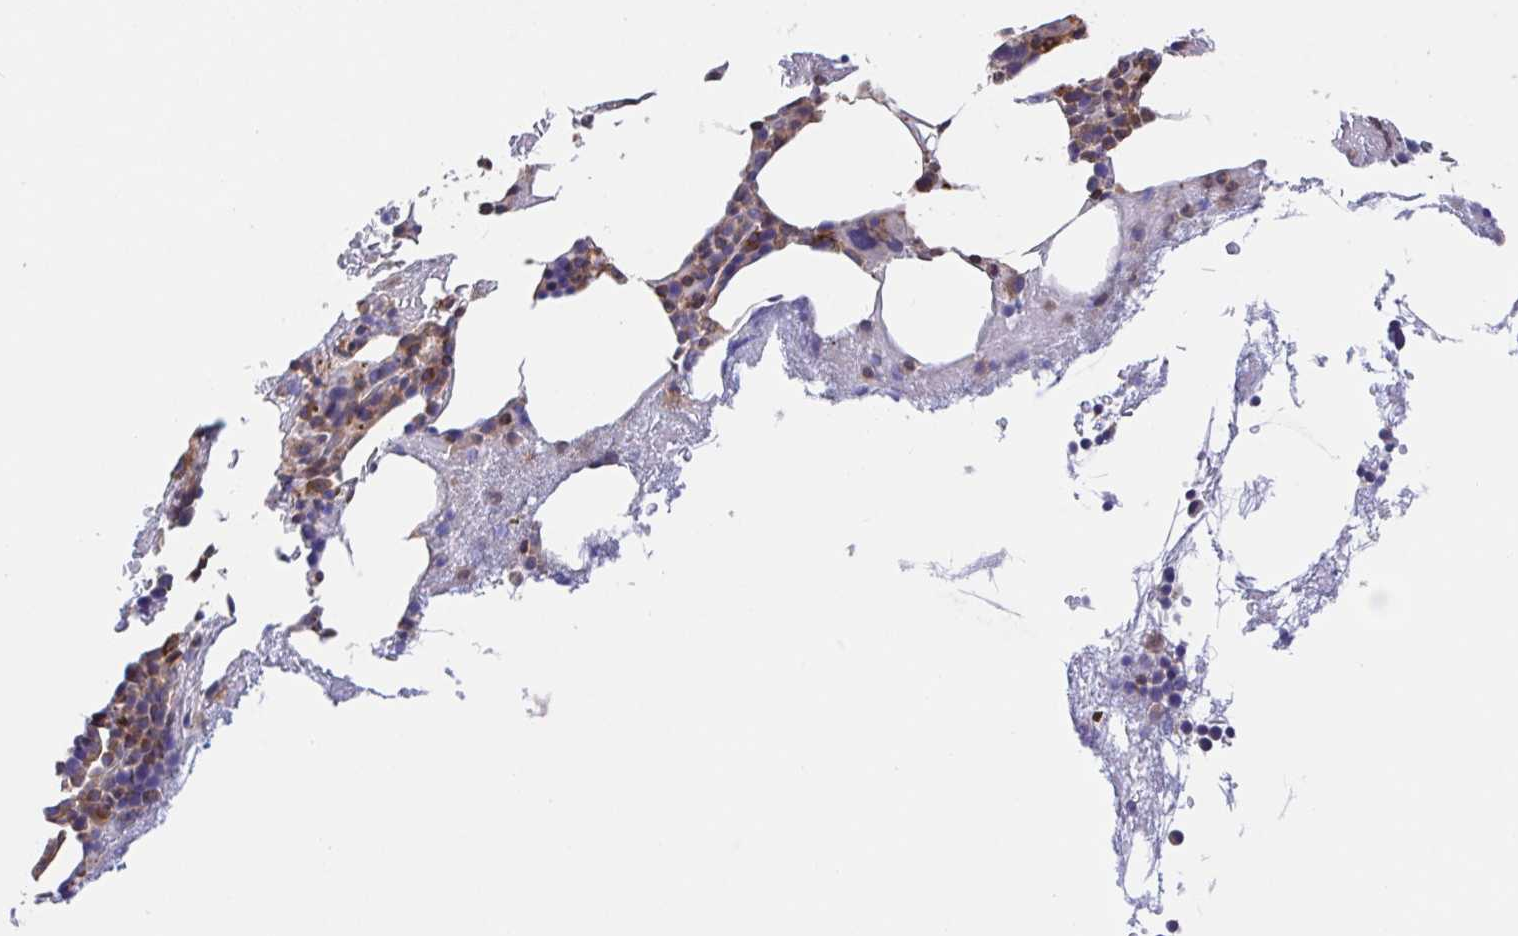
{"staining": {"intensity": "moderate", "quantity": "<25%", "location": "cytoplasmic/membranous"}, "tissue": "bone marrow", "cell_type": "Hematopoietic cells", "image_type": "normal", "snomed": [{"axis": "morphology", "description": "Normal tissue, NOS"}, {"axis": "topography", "description": "Bone marrow"}], "caption": "Immunohistochemical staining of benign human bone marrow reveals low levels of moderate cytoplasmic/membranous expression in about <25% of hematopoietic cells. The staining was performed using DAB (3,3'-diaminobenzidine) to visualize the protein expression in brown, while the nuclei were stained in blue with hematoxylin (Magnification: 20x).", "gene": "FAM241A", "patient": {"sex": "female", "age": 62}}